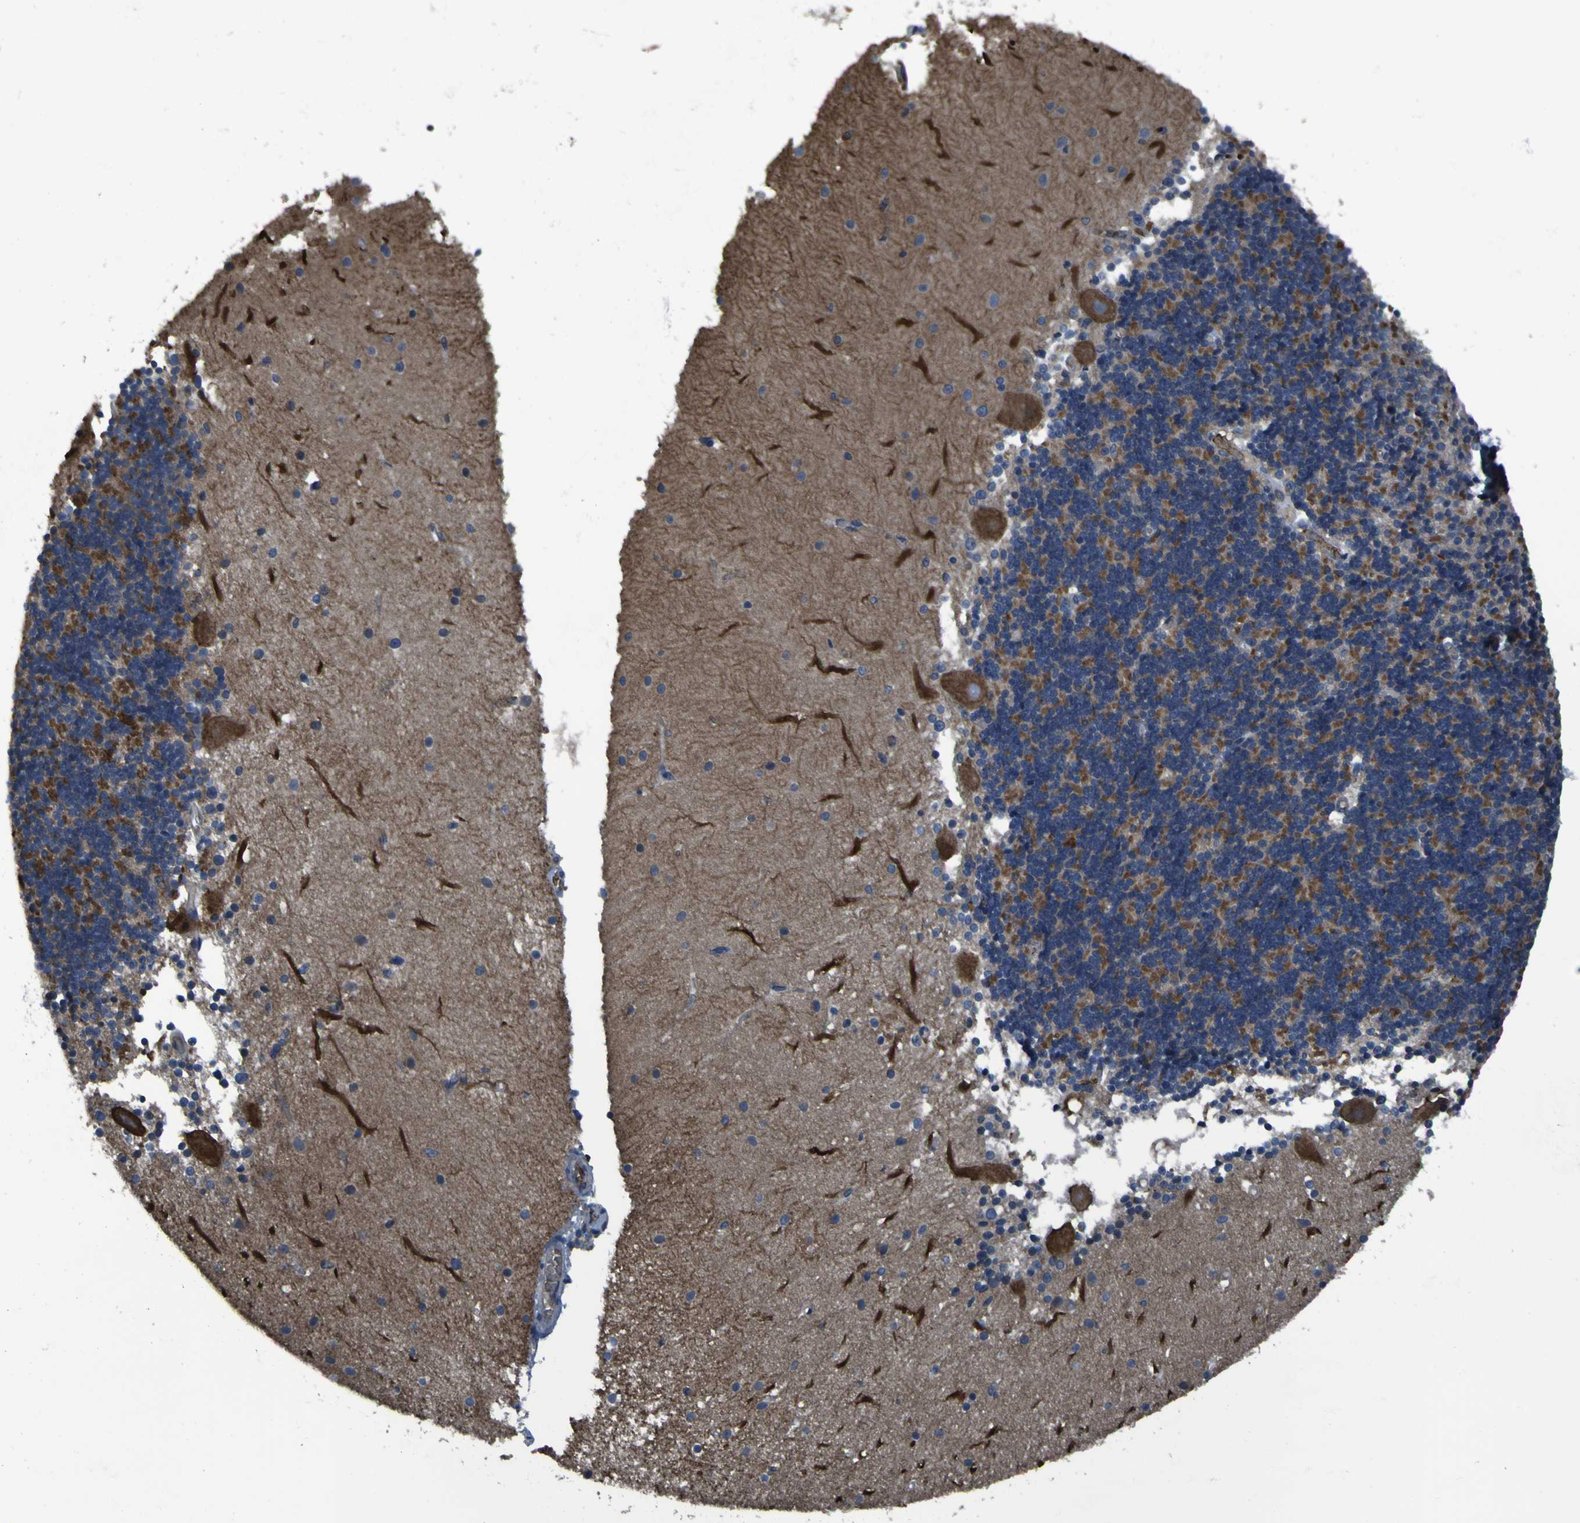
{"staining": {"intensity": "negative", "quantity": "none", "location": "none"}, "tissue": "cerebellum", "cell_type": "Cells in granular layer", "image_type": "normal", "snomed": [{"axis": "morphology", "description": "Normal tissue, NOS"}, {"axis": "topography", "description": "Cerebellum"}], "caption": "Protein analysis of unremarkable cerebellum demonstrates no significant positivity in cells in granular layer. (Stains: DAB immunohistochemistry with hematoxylin counter stain, Microscopy: brightfield microscopy at high magnification).", "gene": "GRAMD1A", "patient": {"sex": "female", "age": 54}}